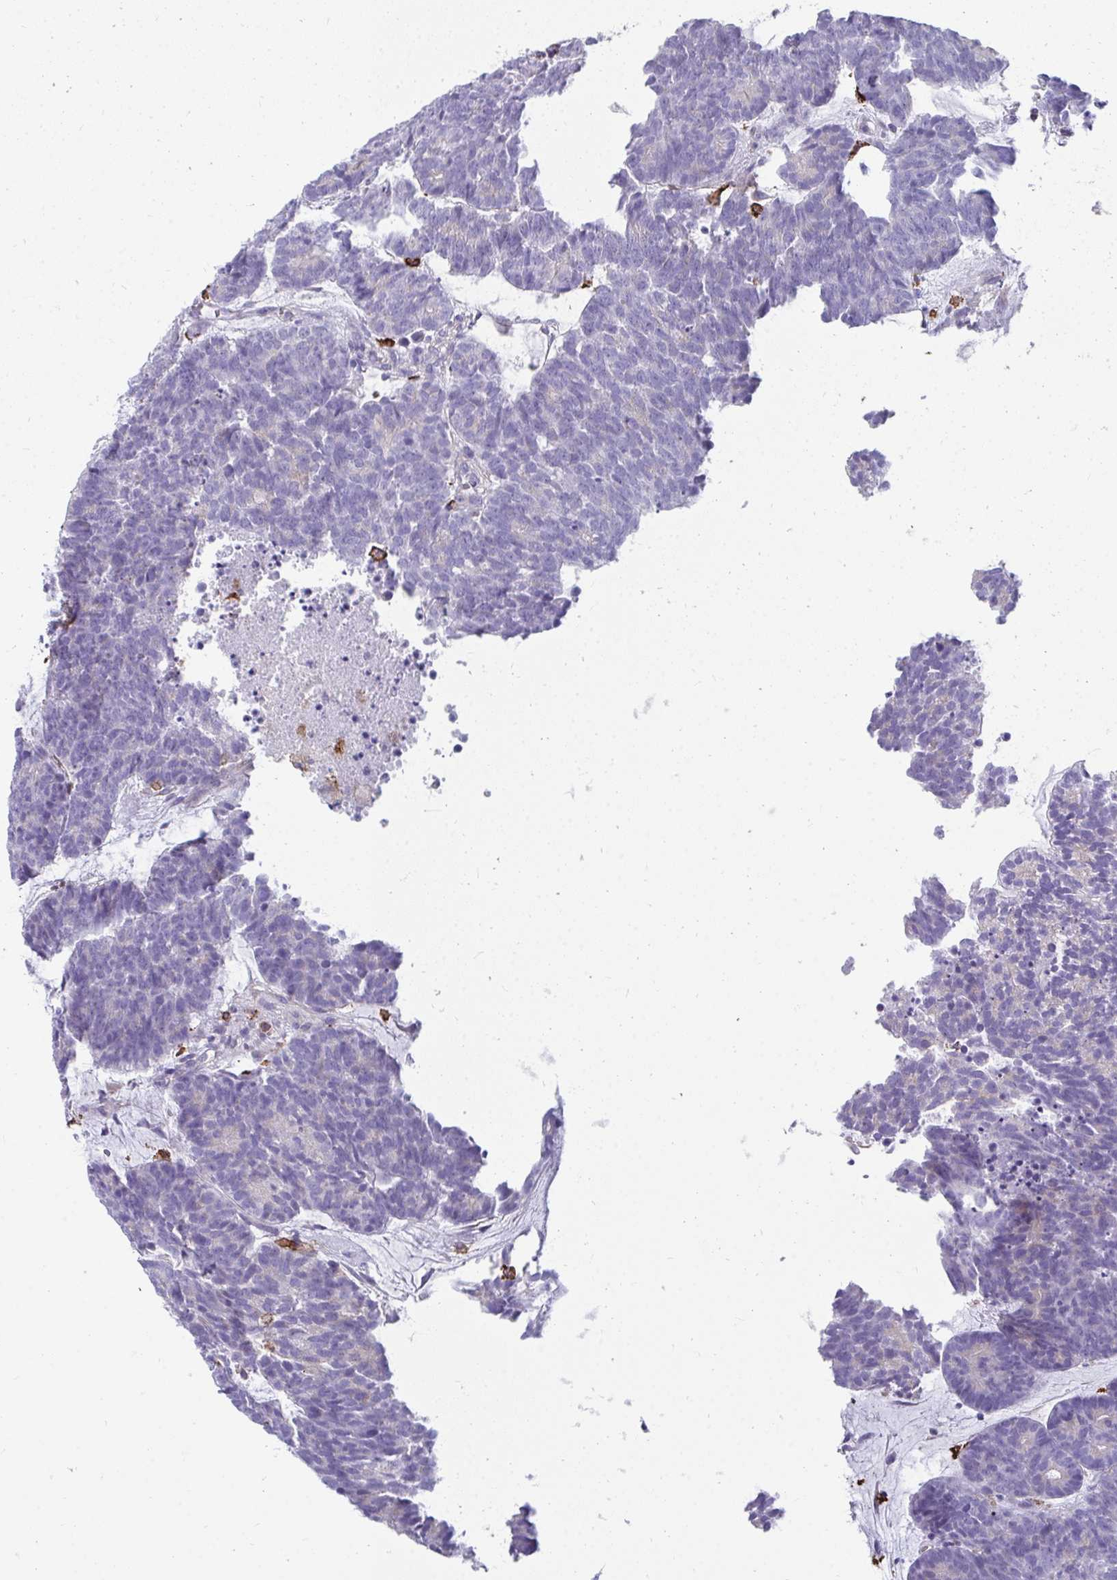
{"staining": {"intensity": "negative", "quantity": "none", "location": "none"}, "tissue": "head and neck cancer", "cell_type": "Tumor cells", "image_type": "cancer", "snomed": [{"axis": "morphology", "description": "Adenocarcinoma, NOS"}, {"axis": "topography", "description": "Head-Neck"}], "caption": "Histopathology image shows no protein positivity in tumor cells of head and neck cancer (adenocarcinoma) tissue.", "gene": "CD163", "patient": {"sex": "female", "age": 81}}